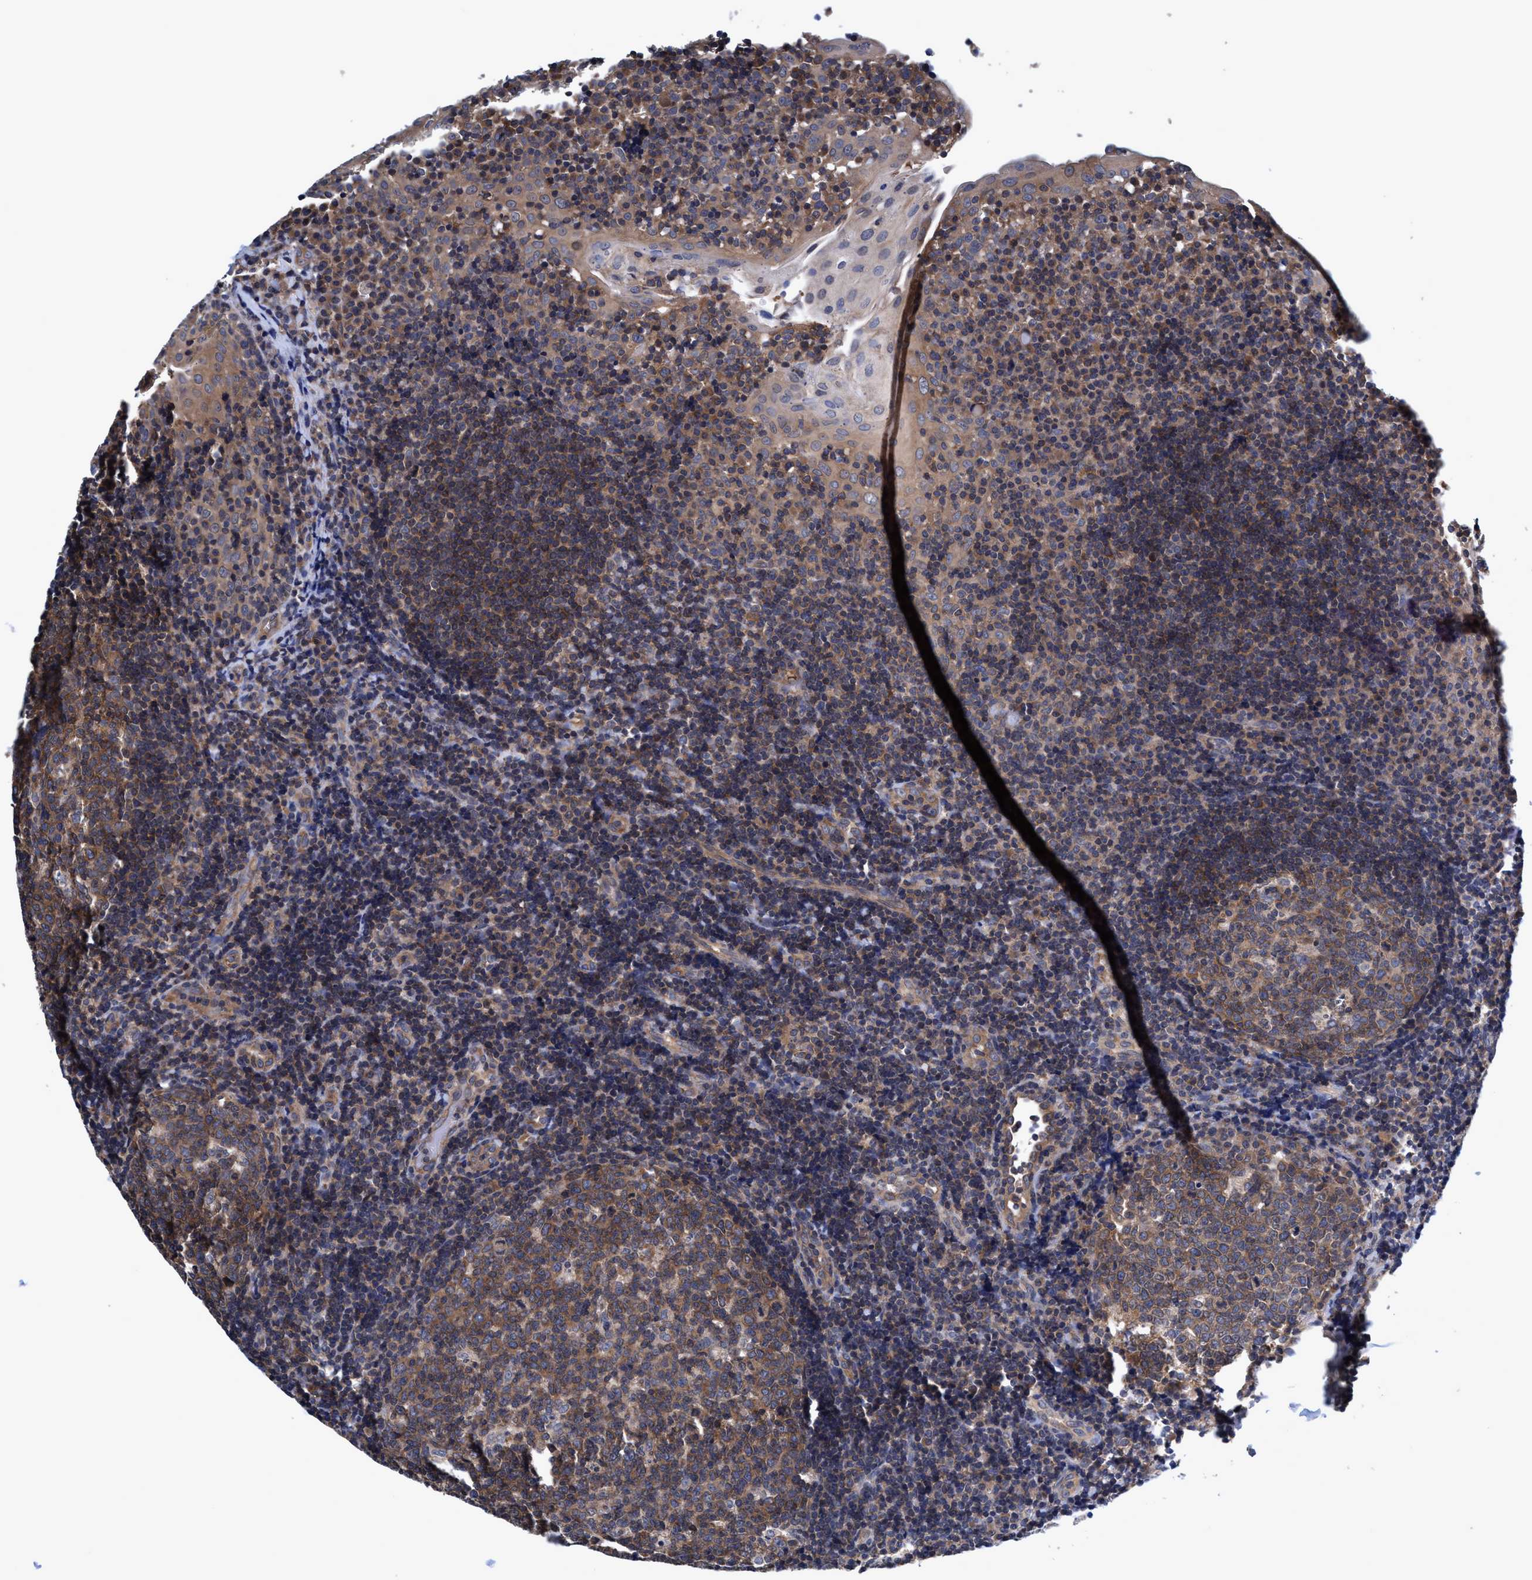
{"staining": {"intensity": "moderate", "quantity": ">75%", "location": "cytoplasmic/membranous"}, "tissue": "tonsil", "cell_type": "Germinal center cells", "image_type": "normal", "snomed": [{"axis": "morphology", "description": "Normal tissue, NOS"}, {"axis": "topography", "description": "Tonsil"}], "caption": "IHC photomicrograph of normal human tonsil stained for a protein (brown), which demonstrates medium levels of moderate cytoplasmic/membranous expression in about >75% of germinal center cells.", "gene": "CALCOCO2", "patient": {"sex": "female", "age": 40}}